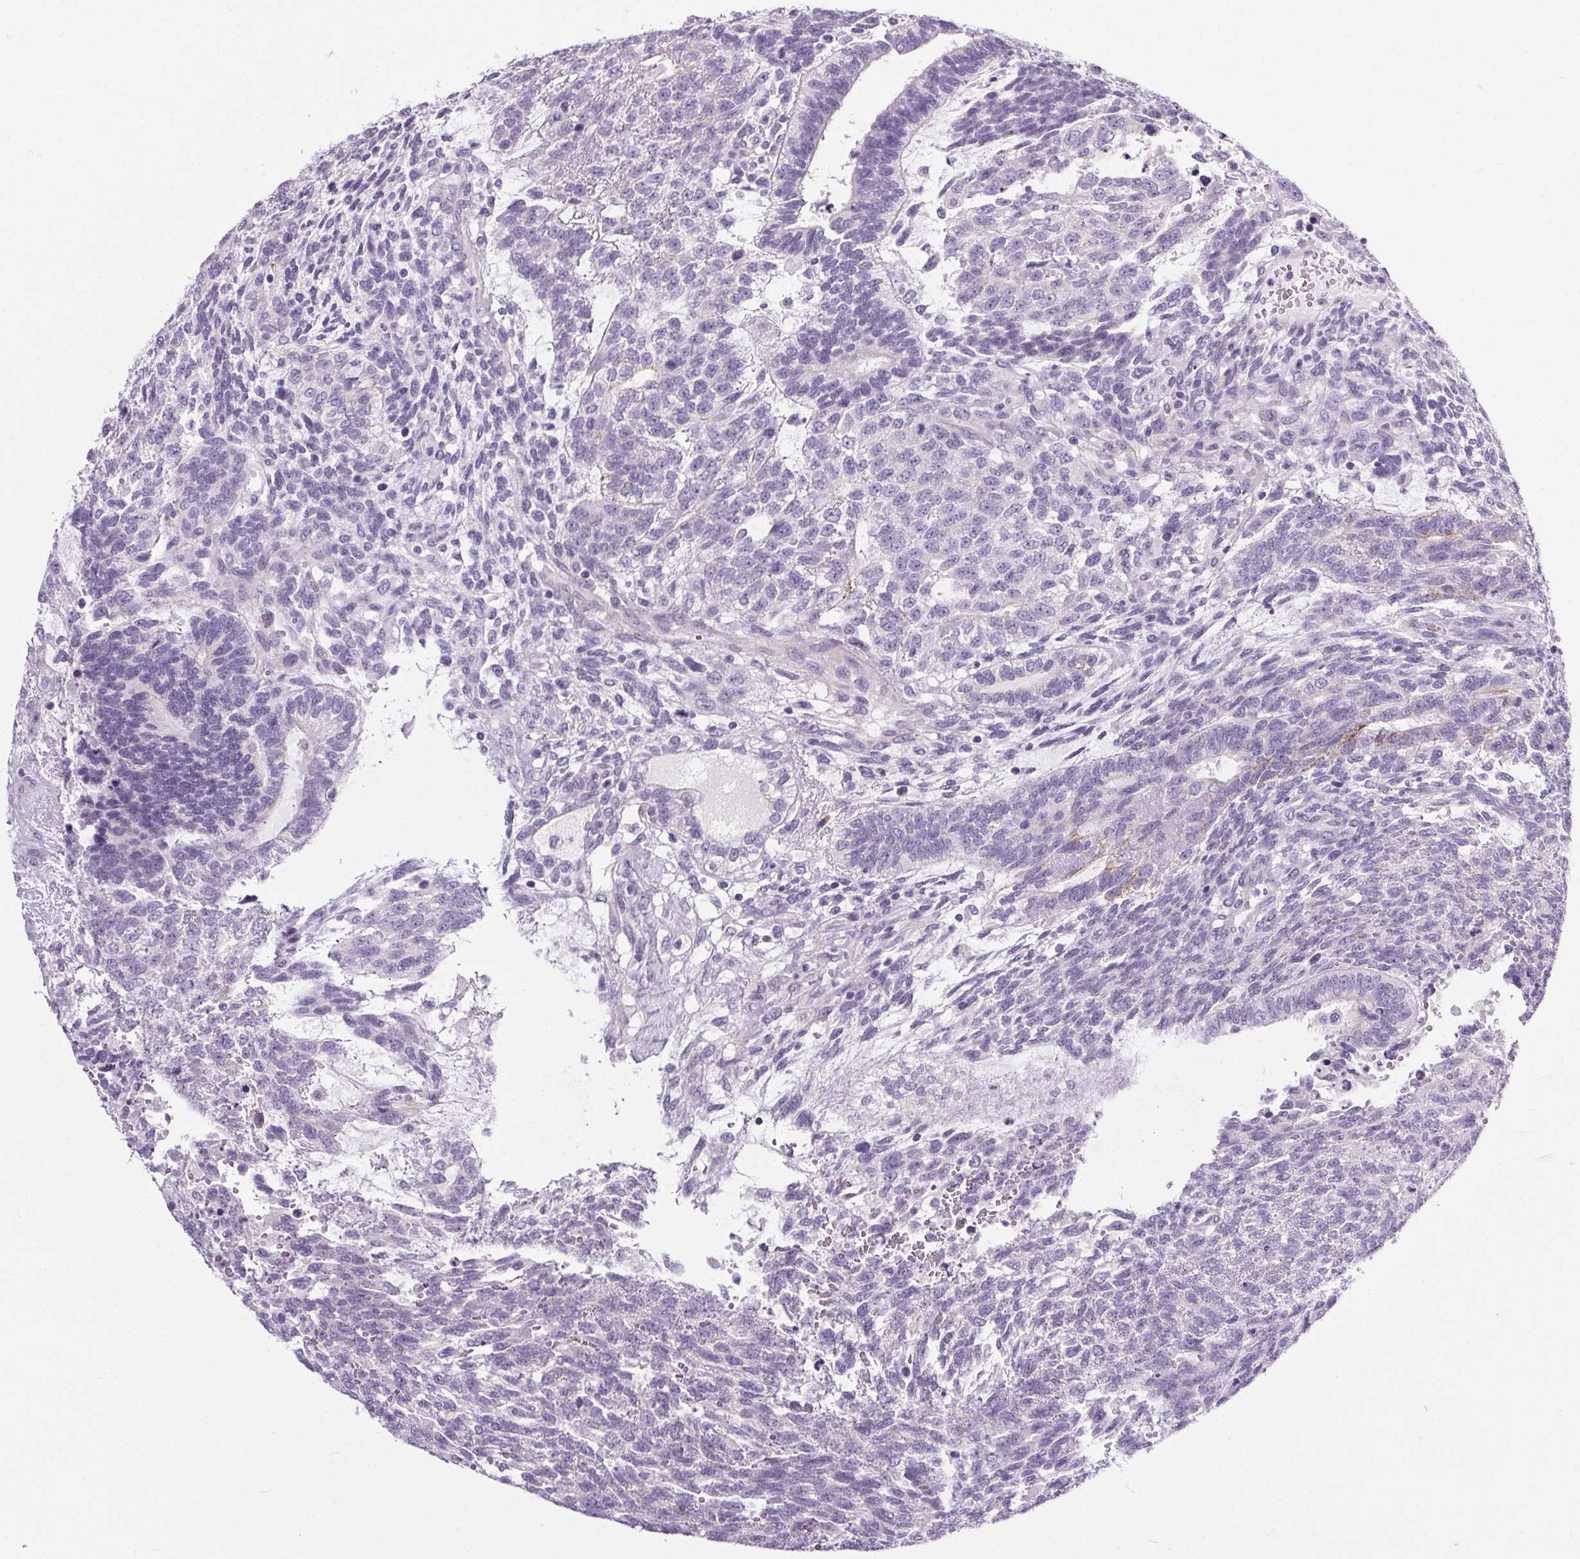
{"staining": {"intensity": "negative", "quantity": "none", "location": "none"}, "tissue": "testis cancer", "cell_type": "Tumor cells", "image_type": "cancer", "snomed": [{"axis": "morphology", "description": "Carcinoma, Embryonal, NOS"}, {"axis": "topography", "description": "Testis"}], "caption": "Immunohistochemical staining of testis cancer (embryonal carcinoma) demonstrates no significant positivity in tumor cells. The staining is performed using DAB brown chromogen with nuclei counter-stained in using hematoxylin.", "gene": "ELAVL2", "patient": {"sex": "male", "age": 23}}